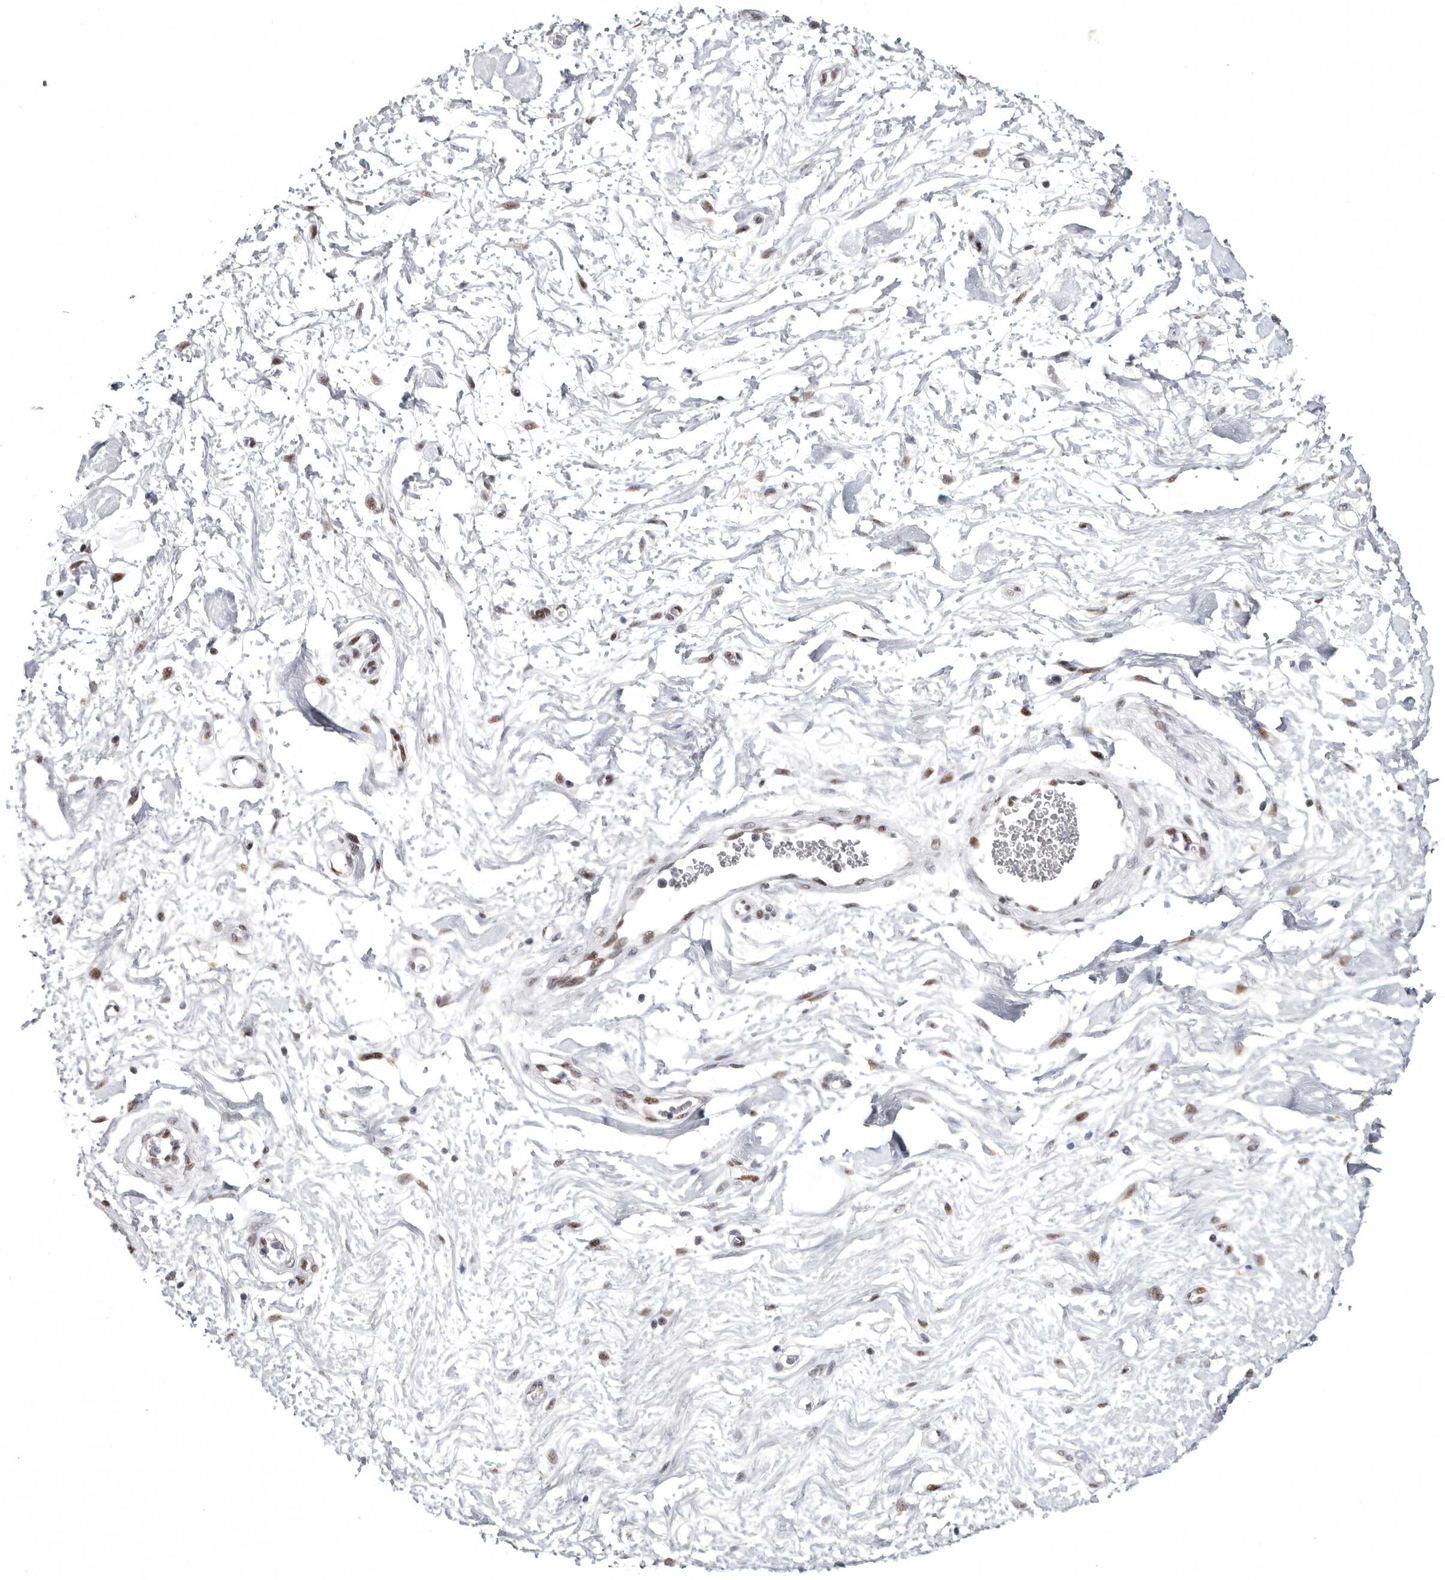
{"staining": {"intensity": "negative", "quantity": "none", "location": "none"}, "tissue": "soft tissue", "cell_type": "Fibroblasts", "image_type": "normal", "snomed": [{"axis": "morphology", "description": "Normal tissue, NOS"}, {"axis": "morphology", "description": "Adenocarcinoma, NOS"}, {"axis": "topography", "description": "Pancreas"}, {"axis": "topography", "description": "Peripheral nerve tissue"}], "caption": "Photomicrograph shows no significant protein staining in fibroblasts of unremarkable soft tissue. (DAB immunohistochemistry (IHC) visualized using brightfield microscopy, high magnification).", "gene": "WRAP73", "patient": {"sex": "male", "age": 59}}